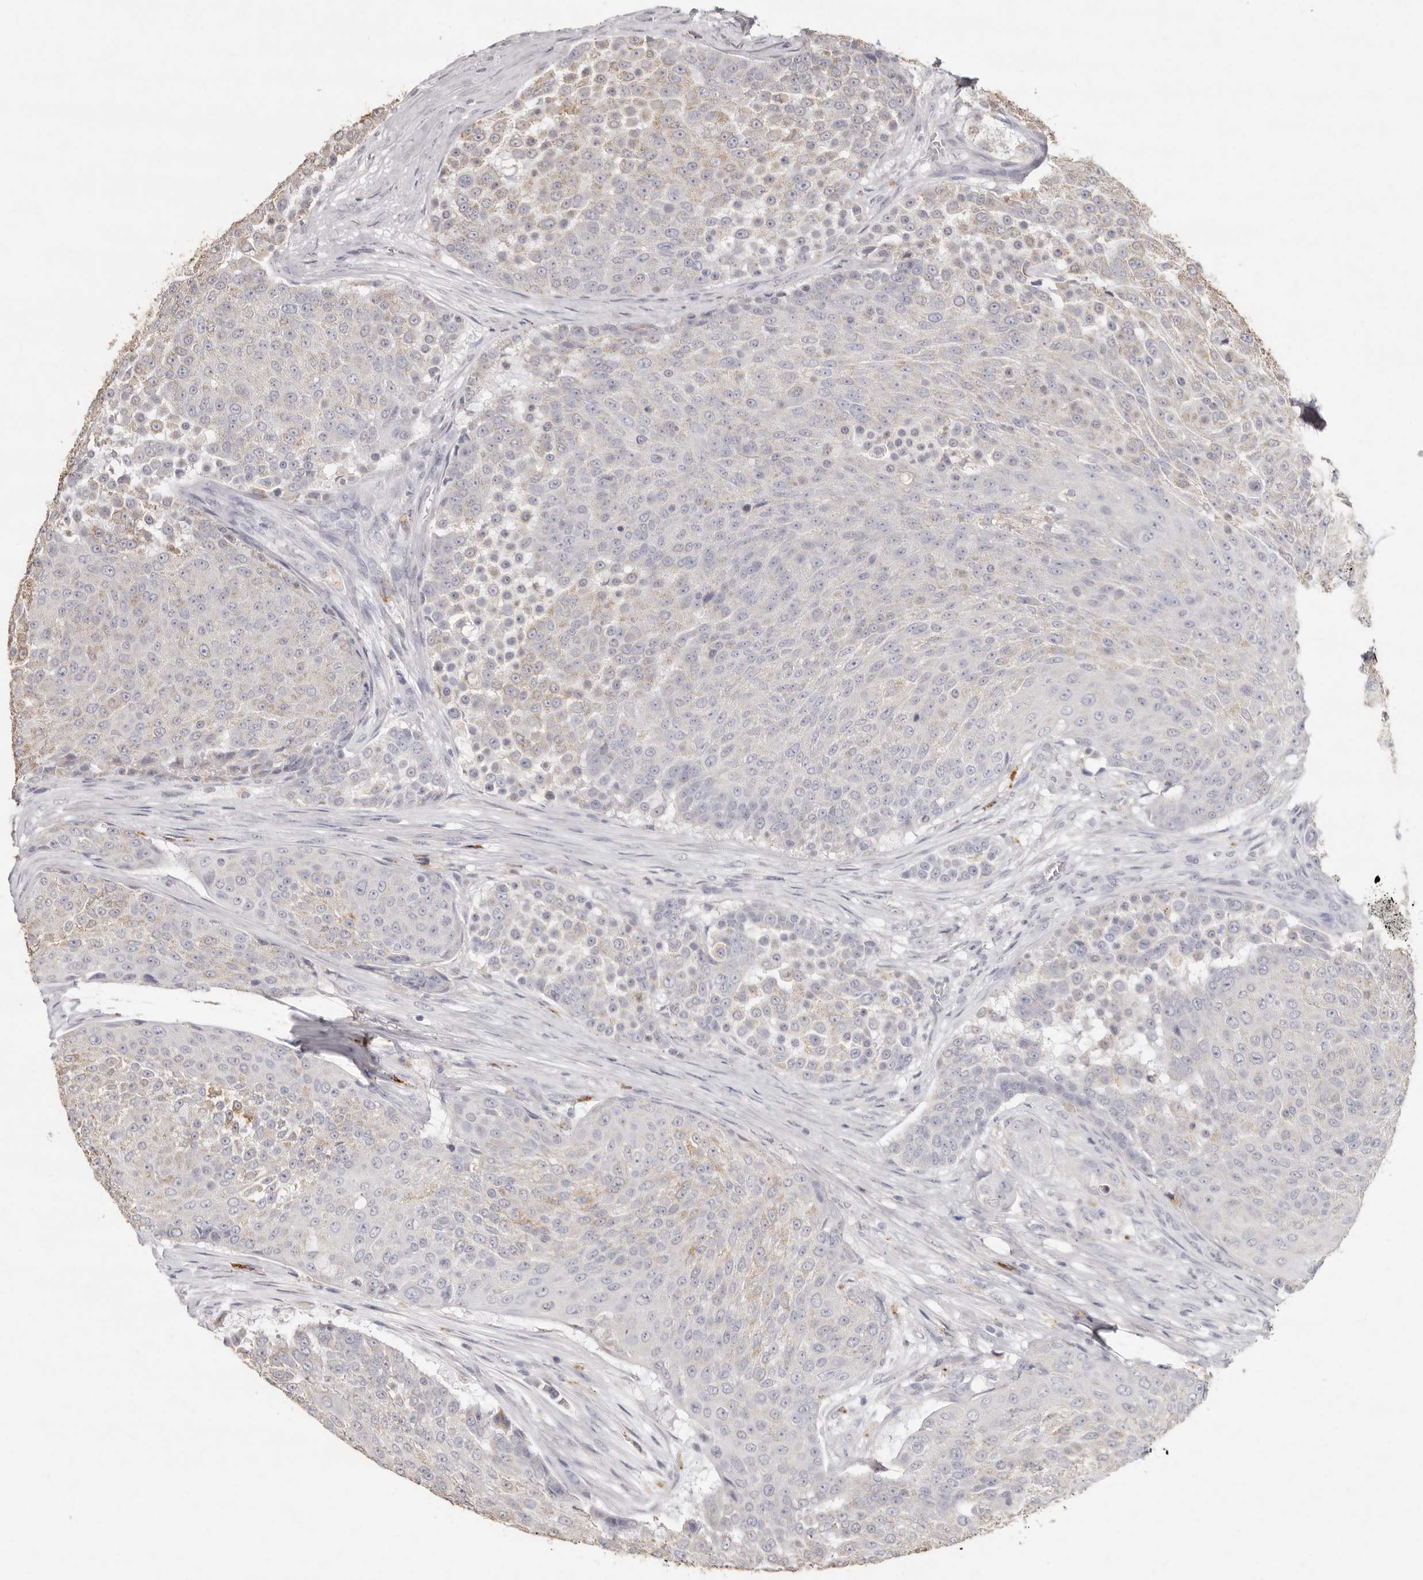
{"staining": {"intensity": "weak", "quantity": "<25%", "location": "cytoplasmic/membranous"}, "tissue": "urothelial cancer", "cell_type": "Tumor cells", "image_type": "cancer", "snomed": [{"axis": "morphology", "description": "Urothelial carcinoma, High grade"}, {"axis": "topography", "description": "Urinary bladder"}], "caption": "Tumor cells are negative for brown protein staining in urothelial cancer.", "gene": "FAM185A", "patient": {"sex": "female", "age": 63}}